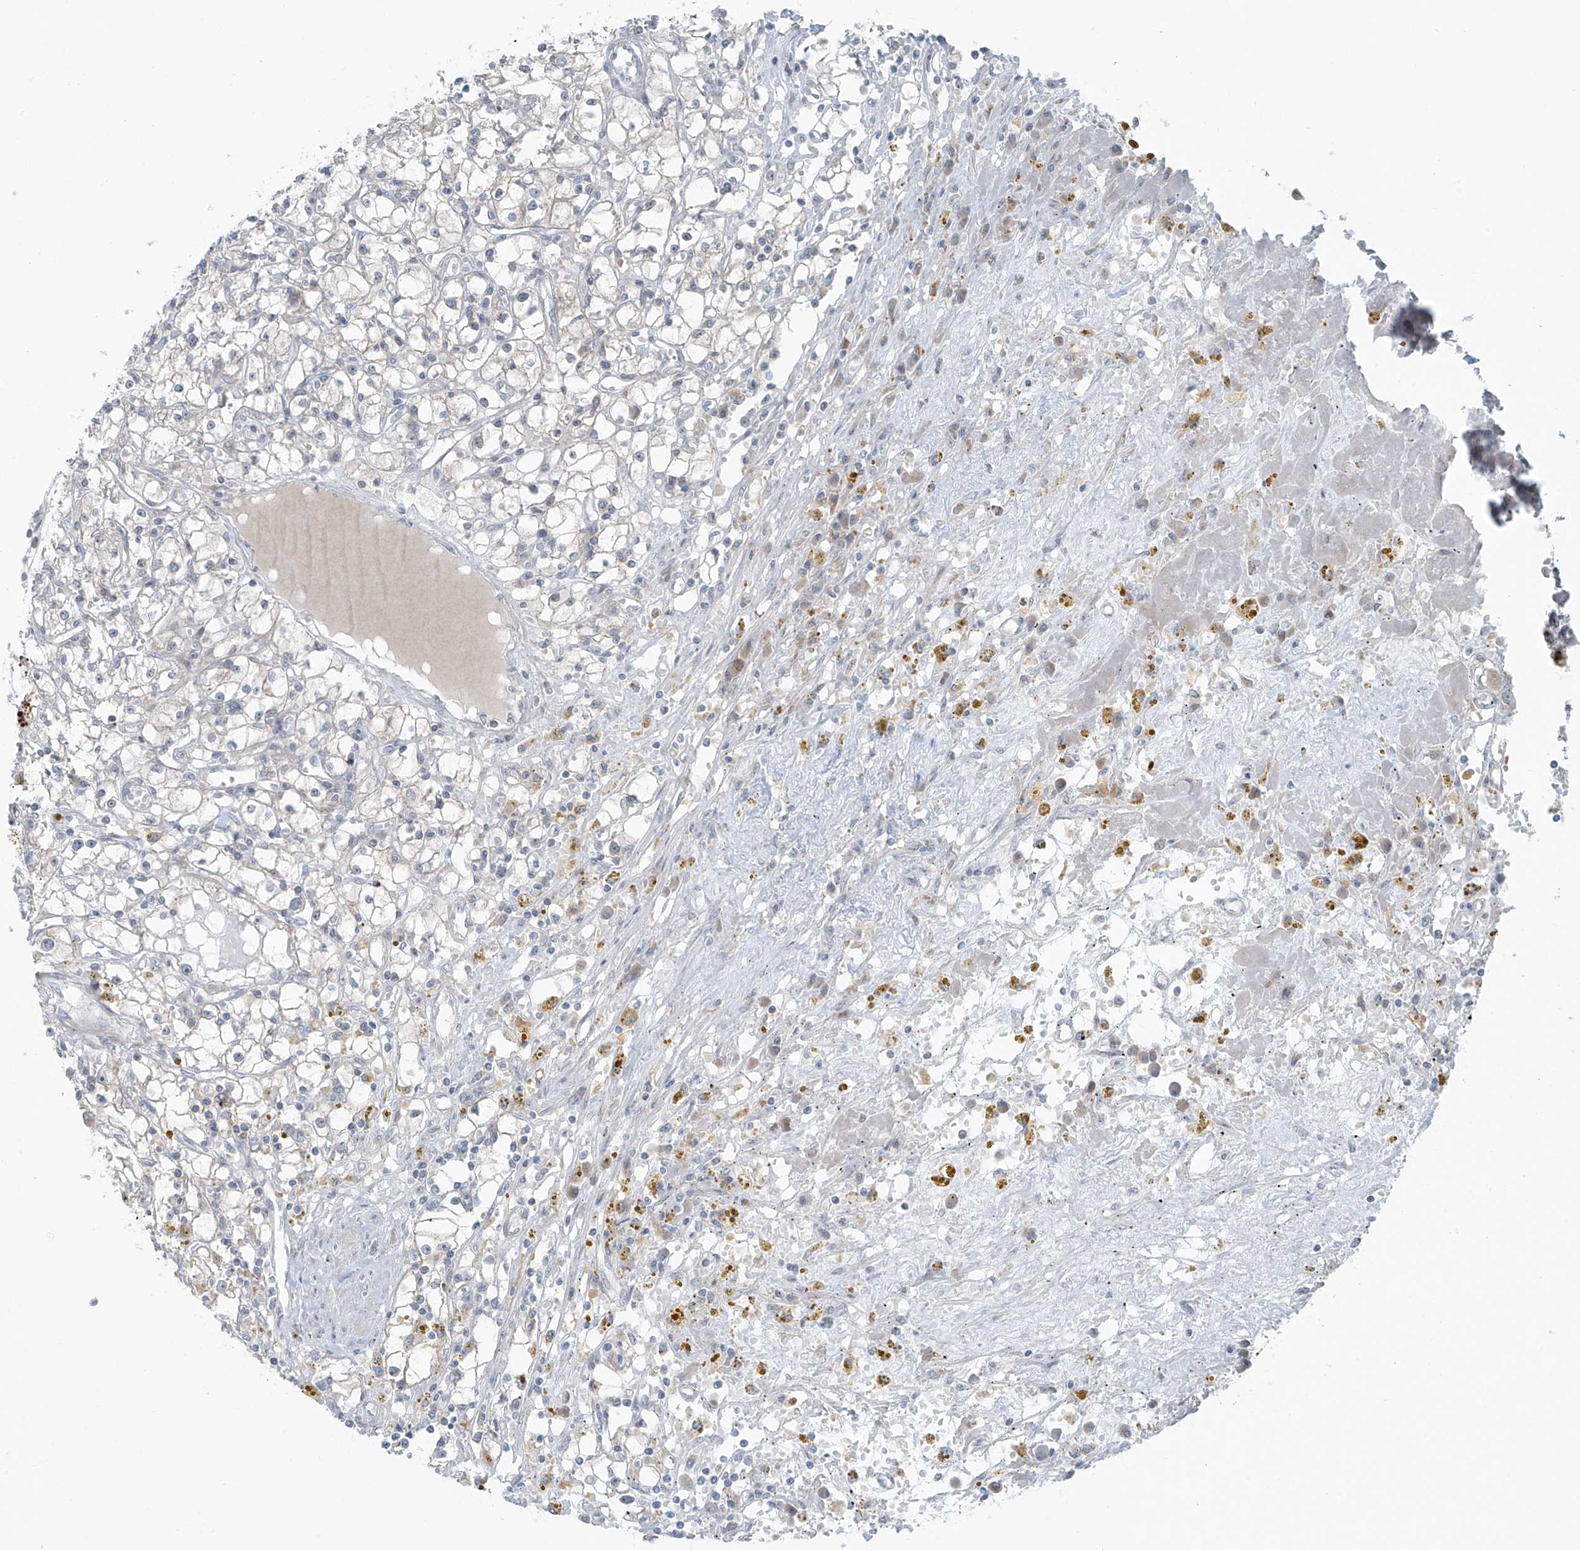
{"staining": {"intensity": "negative", "quantity": "none", "location": "none"}, "tissue": "renal cancer", "cell_type": "Tumor cells", "image_type": "cancer", "snomed": [{"axis": "morphology", "description": "Adenocarcinoma, NOS"}, {"axis": "topography", "description": "Kidney"}], "caption": "Immunohistochemistry (IHC) image of human renal adenocarcinoma stained for a protein (brown), which exhibits no expression in tumor cells.", "gene": "PPAT", "patient": {"sex": "male", "age": 56}}